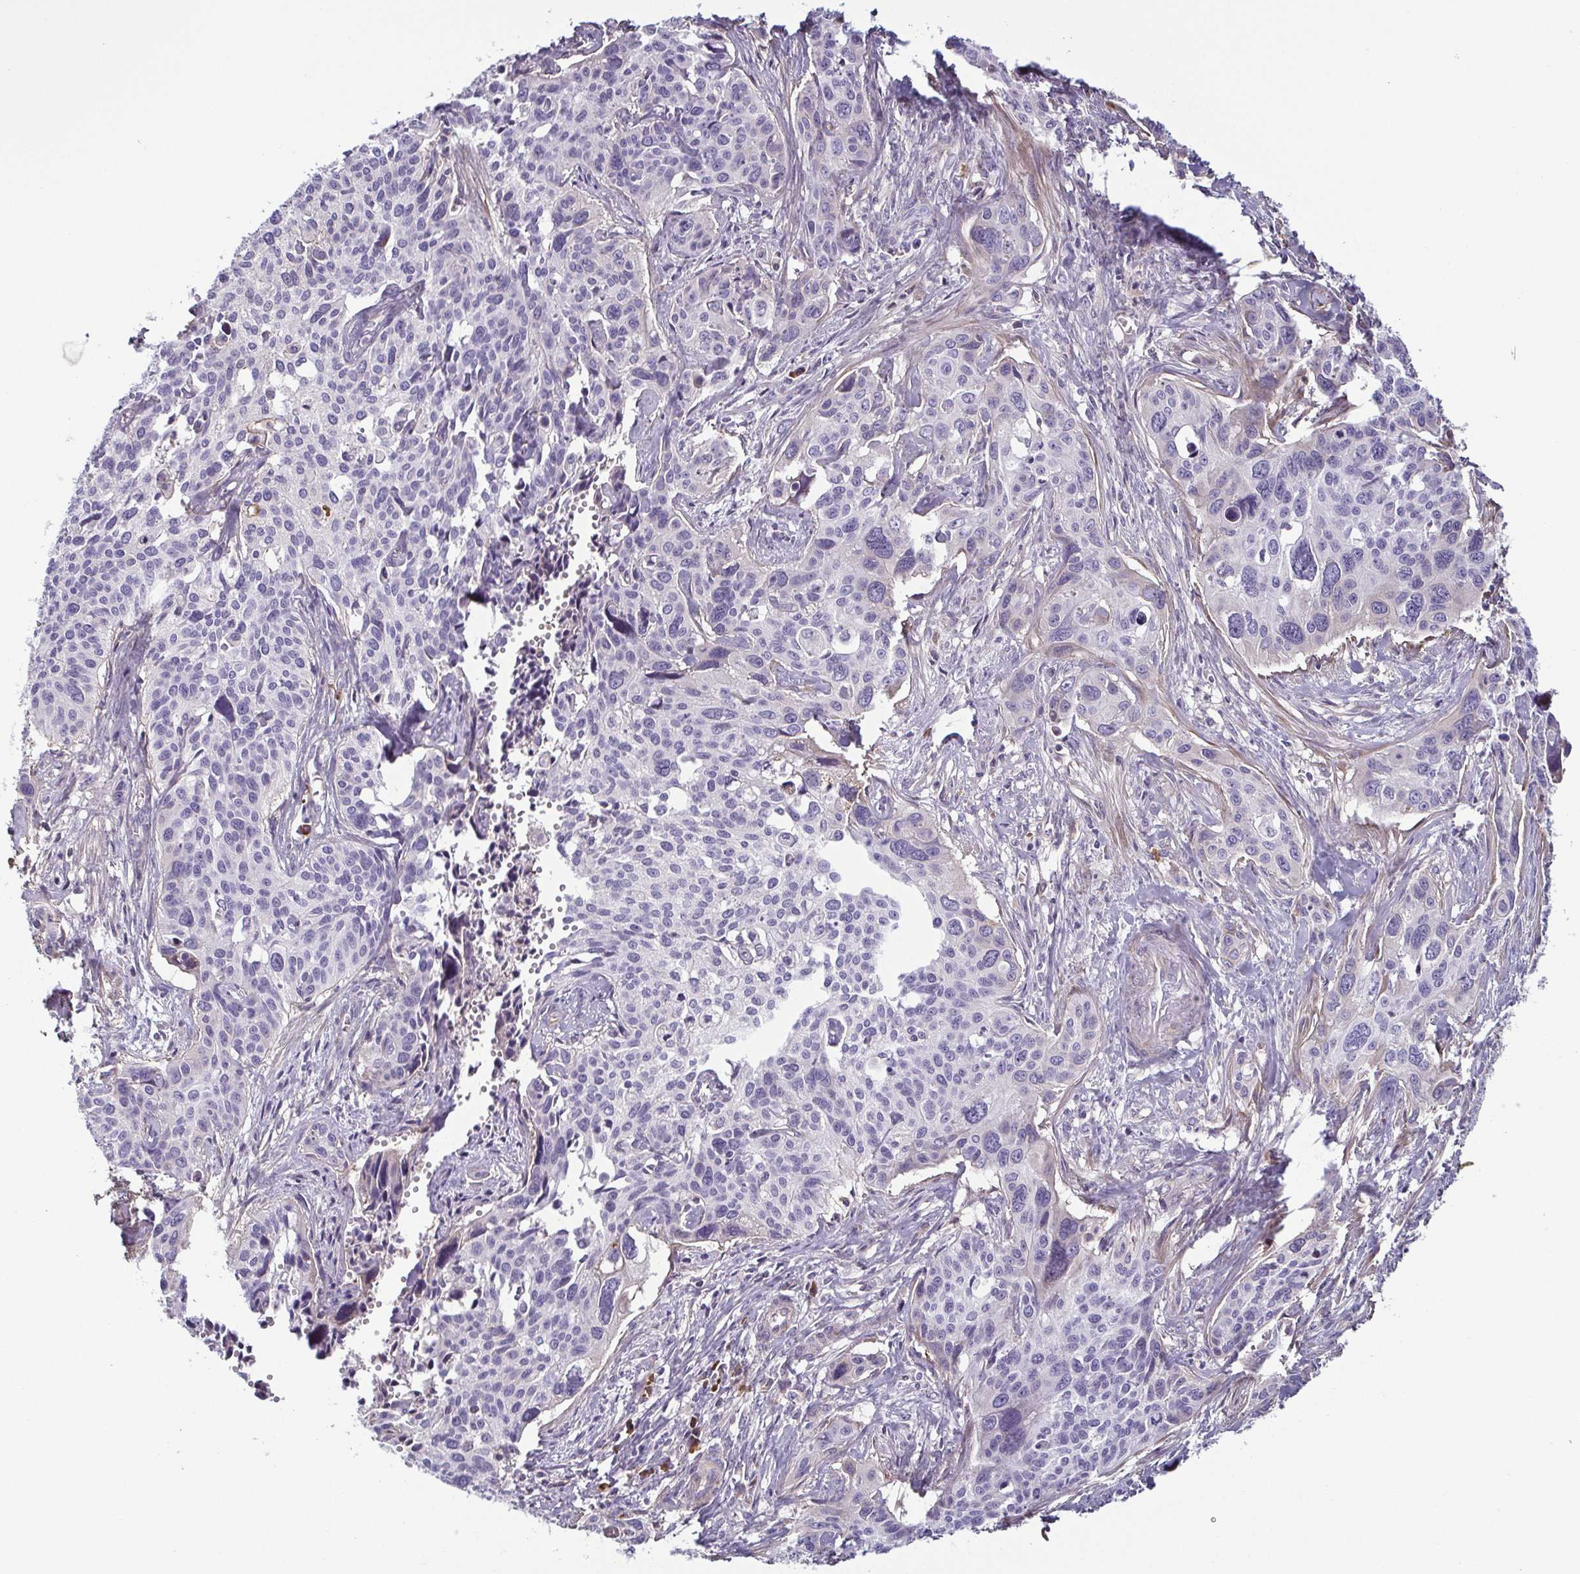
{"staining": {"intensity": "negative", "quantity": "none", "location": "none"}, "tissue": "cervical cancer", "cell_type": "Tumor cells", "image_type": "cancer", "snomed": [{"axis": "morphology", "description": "Squamous cell carcinoma, NOS"}, {"axis": "topography", "description": "Cervix"}], "caption": "A photomicrograph of human cervical squamous cell carcinoma is negative for staining in tumor cells.", "gene": "ECM1", "patient": {"sex": "female", "age": 31}}